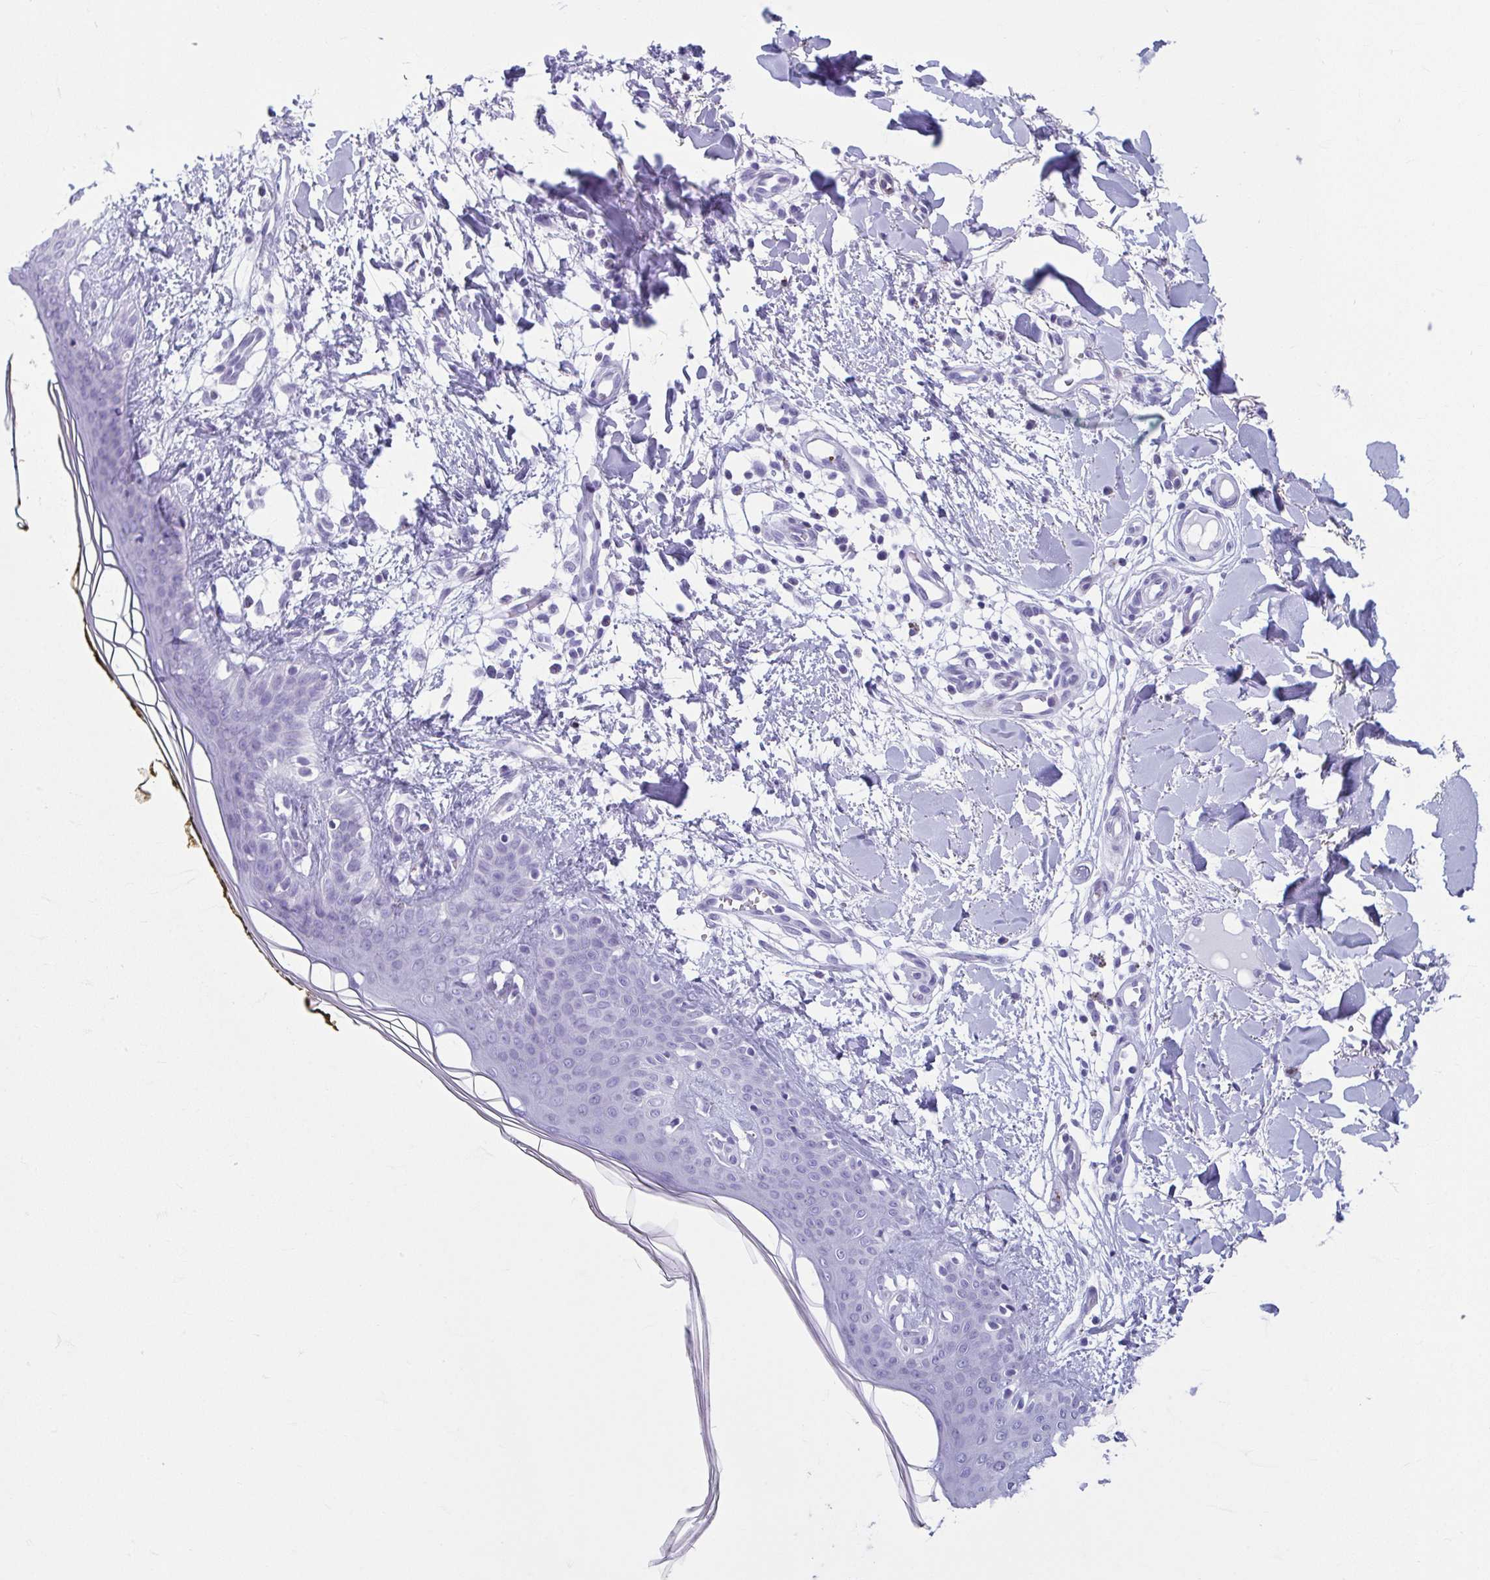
{"staining": {"intensity": "negative", "quantity": "none", "location": "none"}, "tissue": "skin", "cell_type": "Fibroblasts", "image_type": "normal", "snomed": [{"axis": "morphology", "description": "Normal tissue, NOS"}, {"axis": "topography", "description": "Skin"}], "caption": "IHC of benign skin exhibits no staining in fibroblasts.", "gene": "TCEAL3", "patient": {"sex": "female", "age": 34}}